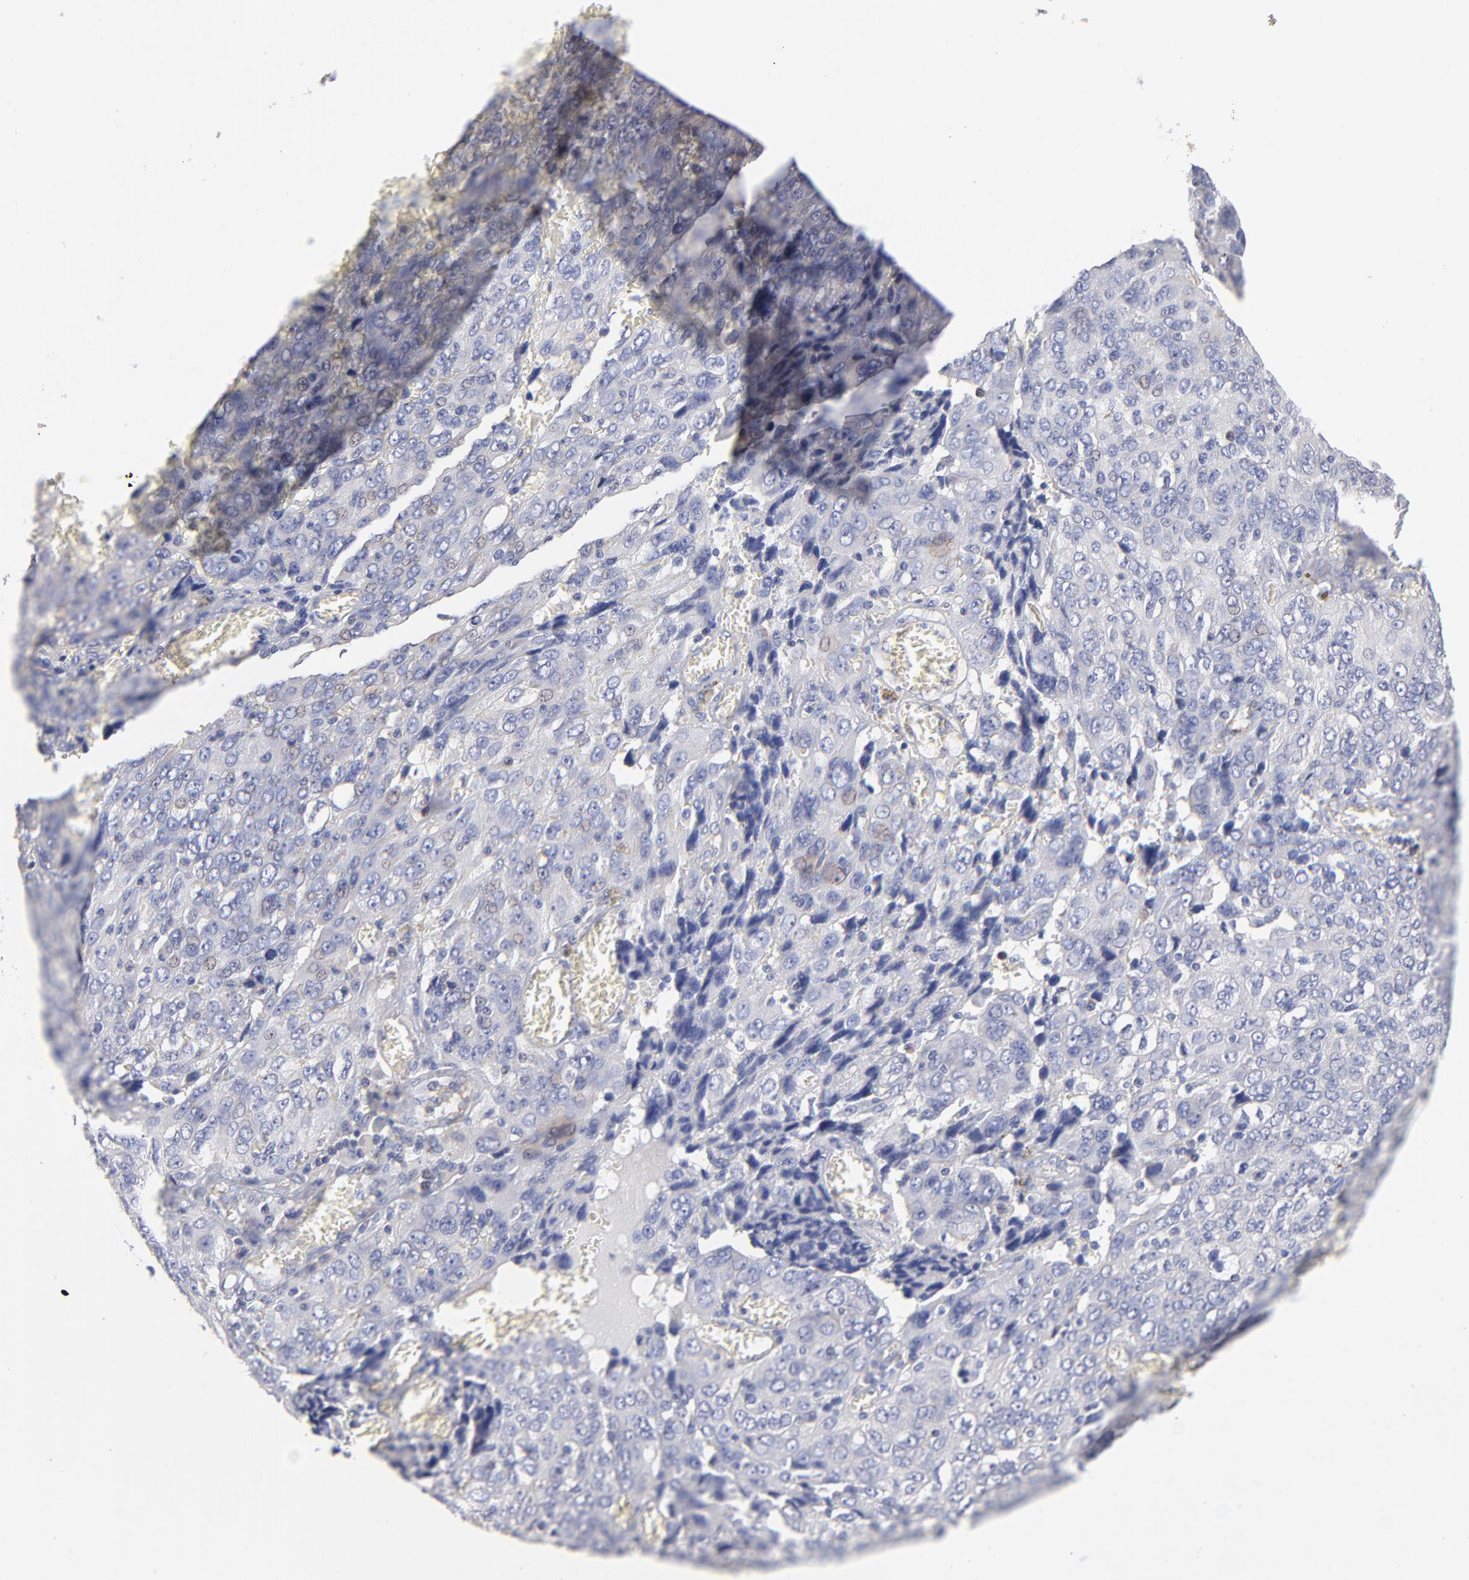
{"staining": {"intensity": "negative", "quantity": "none", "location": "none"}, "tissue": "ovarian cancer", "cell_type": "Tumor cells", "image_type": "cancer", "snomed": [{"axis": "morphology", "description": "Carcinoma, endometroid"}, {"axis": "topography", "description": "Ovary"}], "caption": "Protein analysis of ovarian cancer reveals no significant positivity in tumor cells.", "gene": "RPL3", "patient": {"sex": "female", "age": 75}}